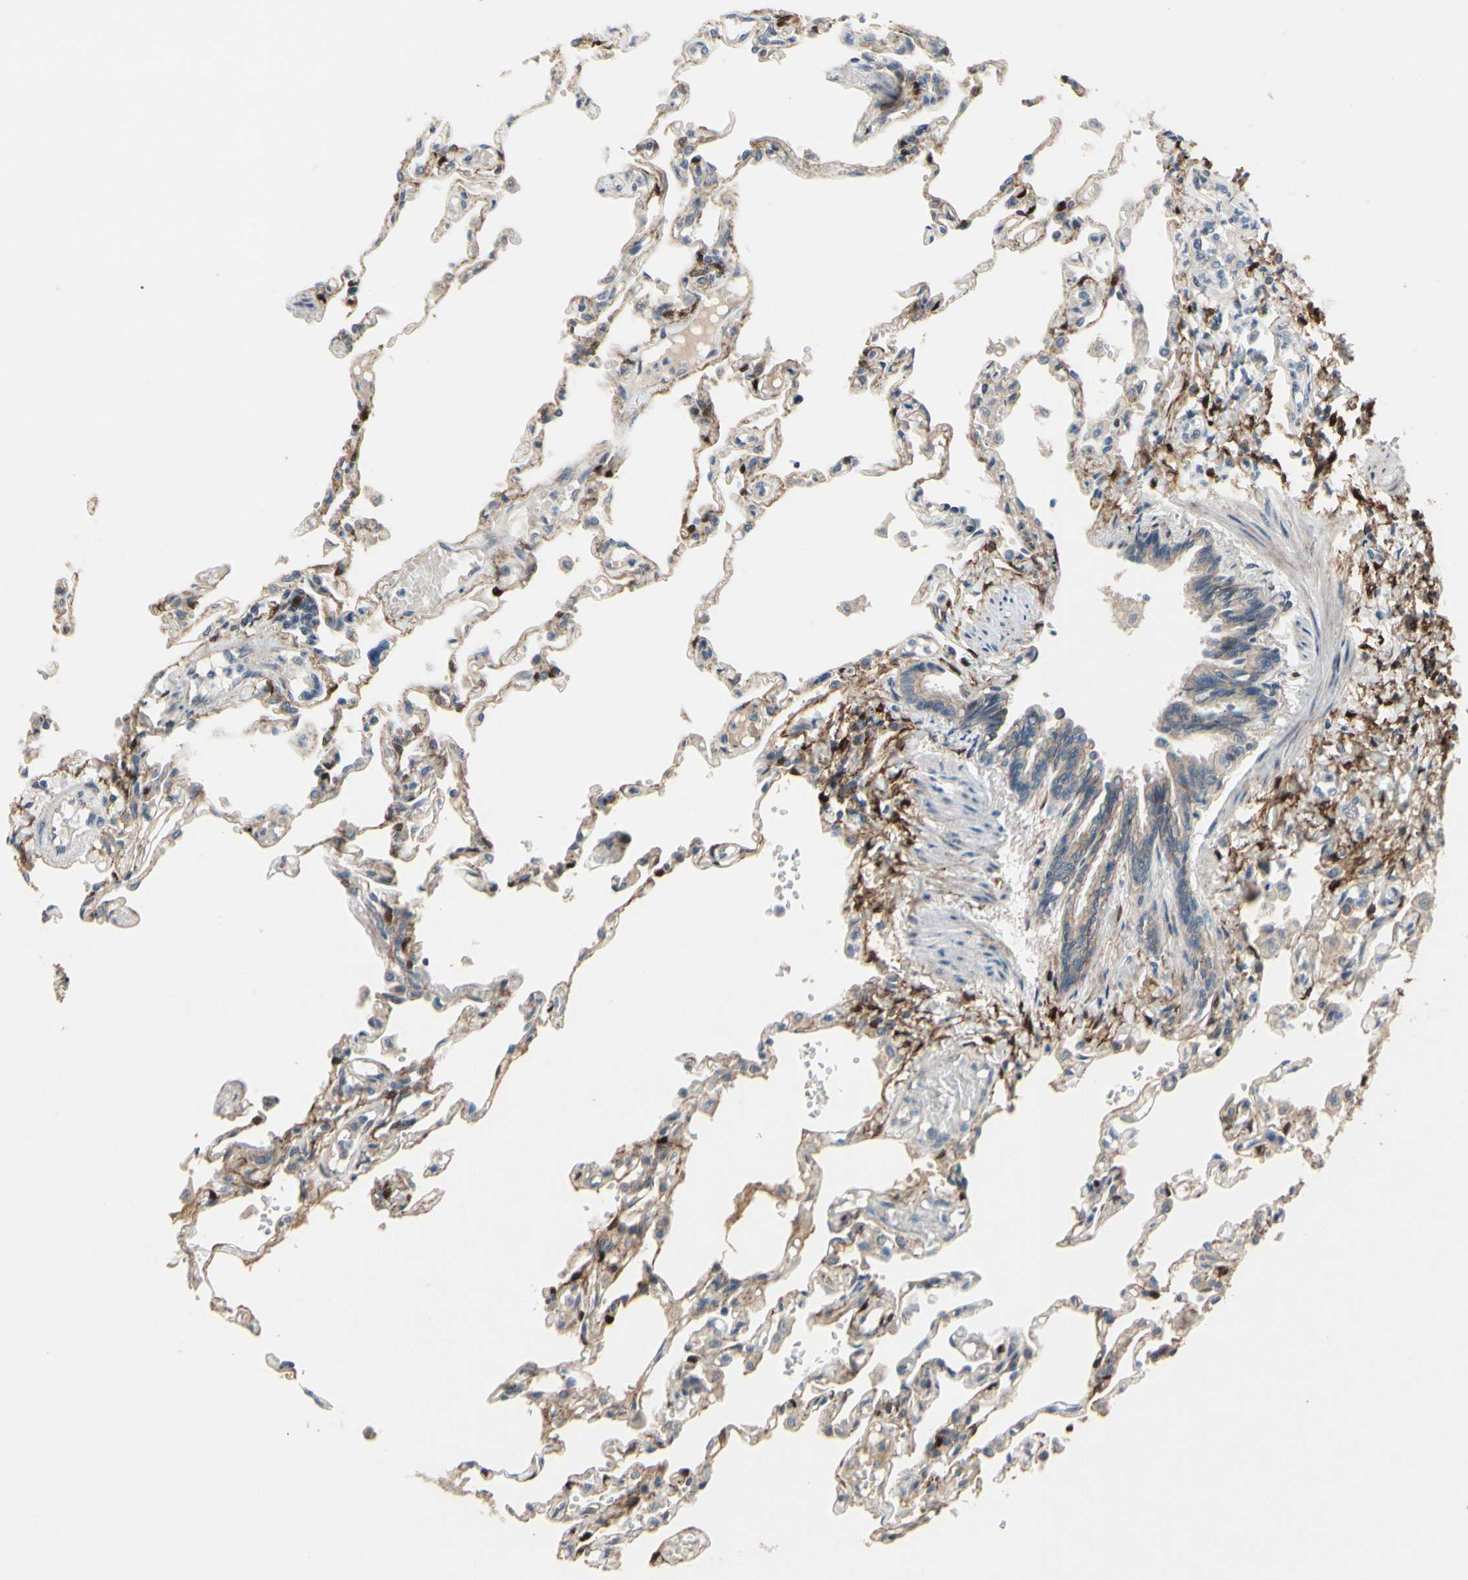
{"staining": {"intensity": "moderate", "quantity": ">75%", "location": "cytoplasmic/membranous"}, "tissue": "lung", "cell_type": "Alveolar cells", "image_type": "normal", "snomed": [{"axis": "morphology", "description": "Normal tissue, NOS"}, {"axis": "topography", "description": "Lung"}], "caption": "Protein analysis of benign lung reveals moderate cytoplasmic/membranous positivity in about >75% of alveolar cells. (DAB (3,3'-diaminobenzidine) = brown stain, brightfield microscopy at high magnification).", "gene": "ICAM5", "patient": {"sex": "male", "age": 21}}